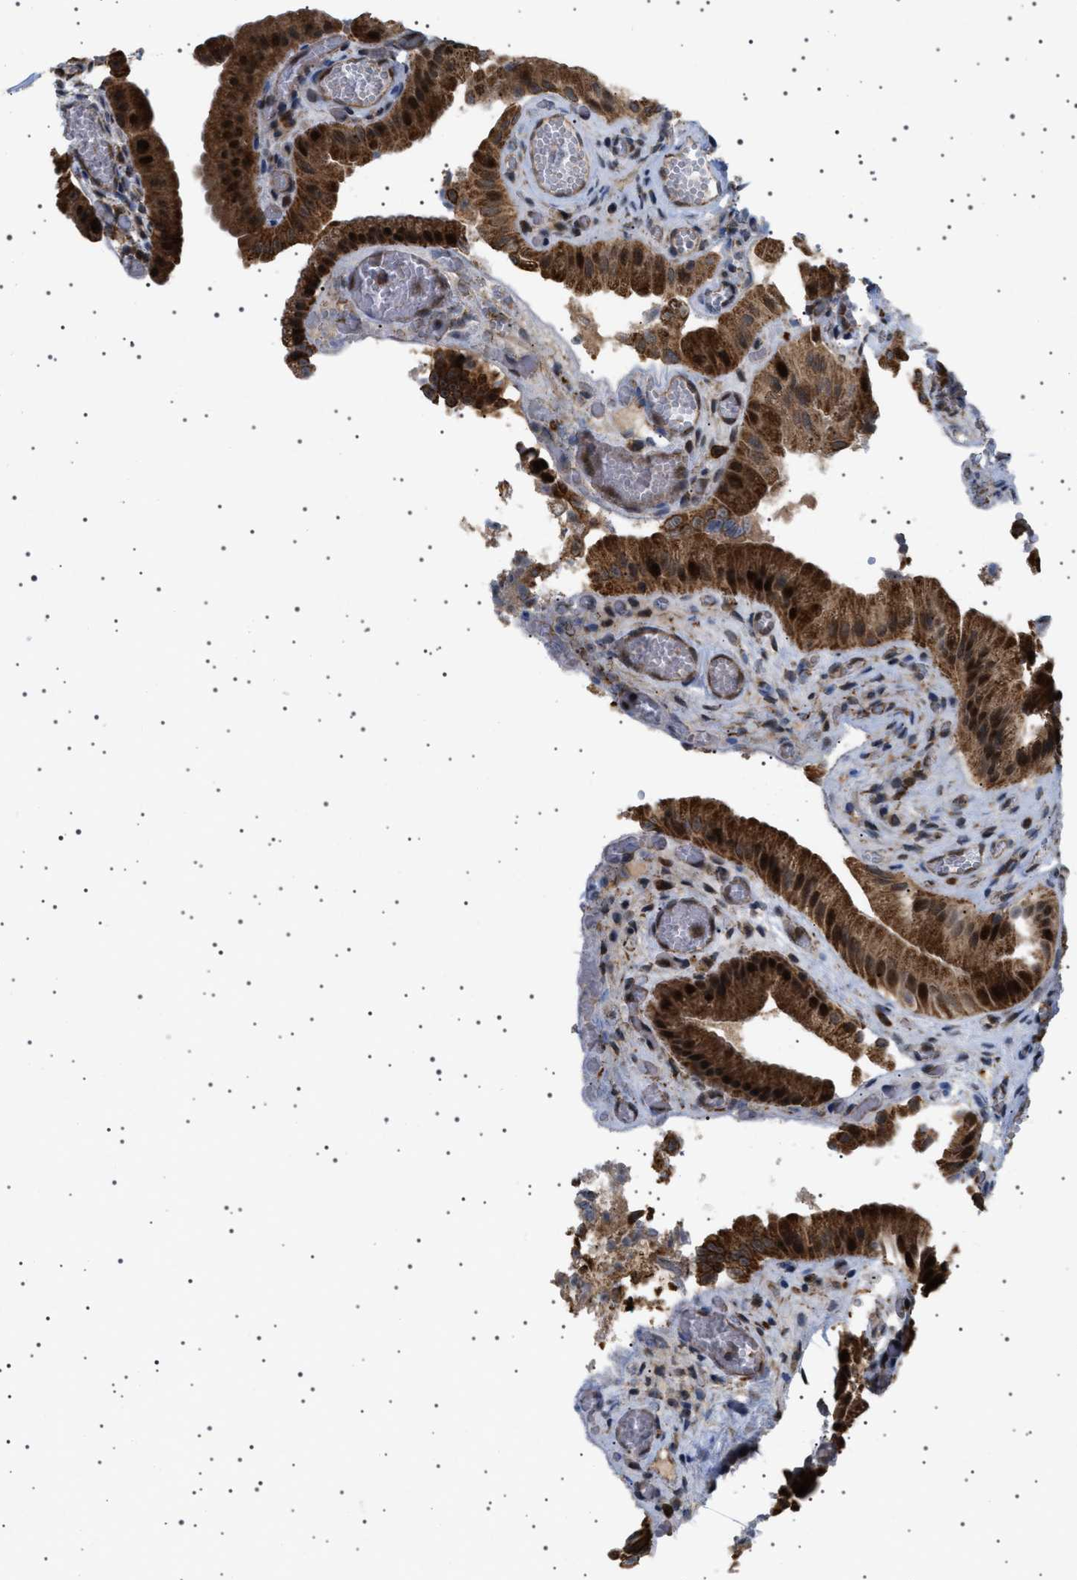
{"staining": {"intensity": "strong", "quantity": ">75%", "location": "cytoplasmic/membranous,nuclear"}, "tissue": "gallbladder", "cell_type": "Glandular cells", "image_type": "normal", "snomed": [{"axis": "morphology", "description": "Normal tissue, NOS"}, {"axis": "topography", "description": "Gallbladder"}], "caption": "Protein expression analysis of normal gallbladder reveals strong cytoplasmic/membranous,nuclear expression in approximately >75% of glandular cells. The staining was performed using DAB to visualize the protein expression in brown, while the nuclei were stained in blue with hematoxylin (Magnification: 20x).", "gene": "MELK", "patient": {"sex": "male", "age": 49}}